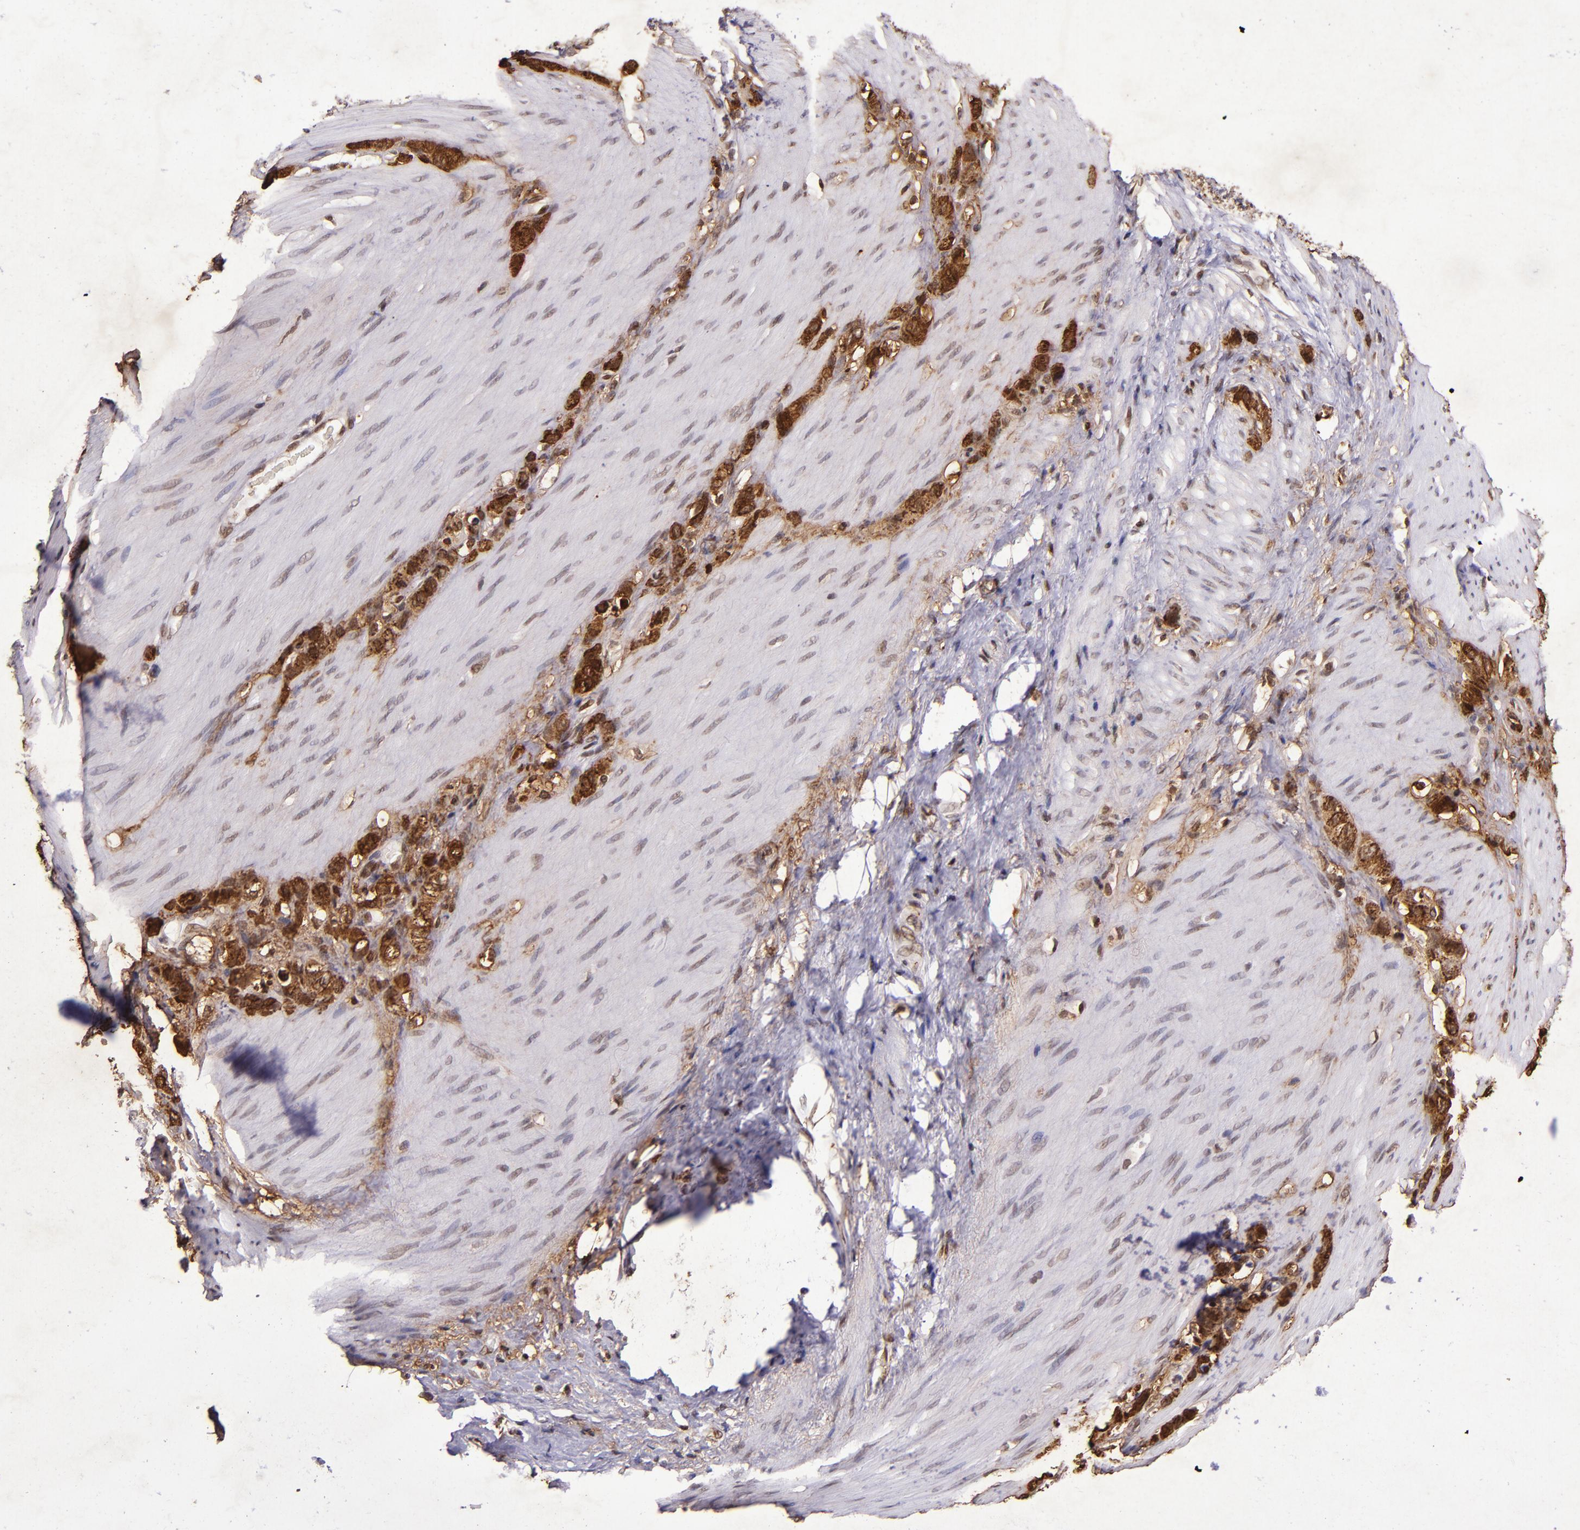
{"staining": {"intensity": "strong", "quantity": ">75%", "location": "cytoplasmic/membranous,nuclear"}, "tissue": "stomach cancer", "cell_type": "Tumor cells", "image_type": "cancer", "snomed": [{"axis": "morphology", "description": "Normal tissue, NOS"}, {"axis": "morphology", "description": "Adenocarcinoma, NOS"}, {"axis": "morphology", "description": "Adenocarcinoma, High grade"}, {"axis": "topography", "description": "Stomach, upper"}, {"axis": "topography", "description": "Stomach"}], "caption": "The micrograph shows a brown stain indicating the presence of a protein in the cytoplasmic/membranous and nuclear of tumor cells in stomach cancer. The staining is performed using DAB (3,3'-diaminobenzidine) brown chromogen to label protein expression. The nuclei are counter-stained blue using hematoxylin.", "gene": "MGMT", "patient": {"sex": "female", "age": 65}}